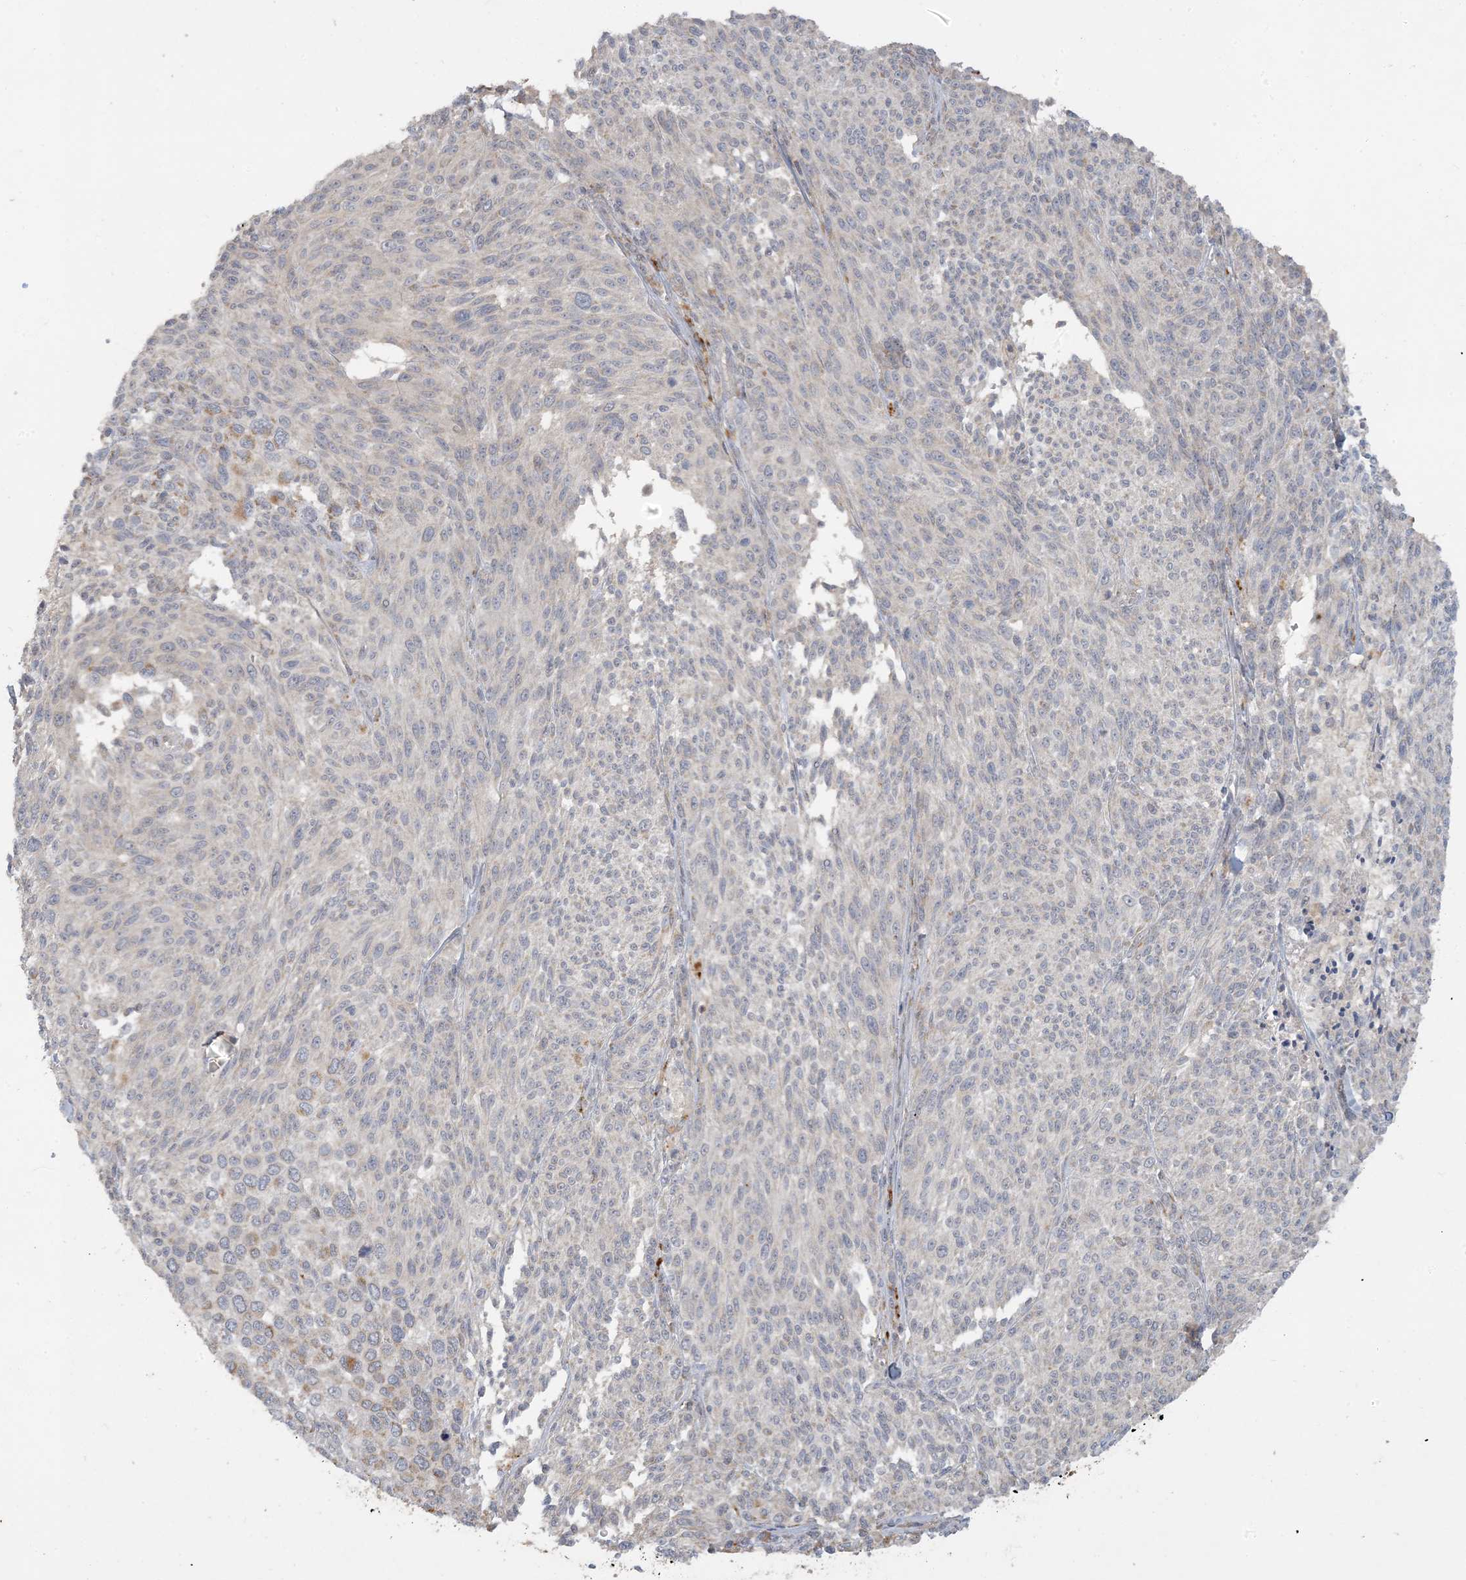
{"staining": {"intensity": "weak", "quantity": "<25%", "location": "cytoplasmic/membranous"}, "tissue": "melanoma", "cell_type": "Tumor cells", "image_type": "cancer", "snomed": [{"axis": "morphology", "description": "Malignant melanoma, NOS"}, {"axis": "topography", "description": "Skin of trunk"}], "caption": "This is an immunohistochemistry image of human malignant melanoma. There is no positivity in tumor cells.", "gene": "LTN1", "patient": {"sex": "male", "age": 71}}